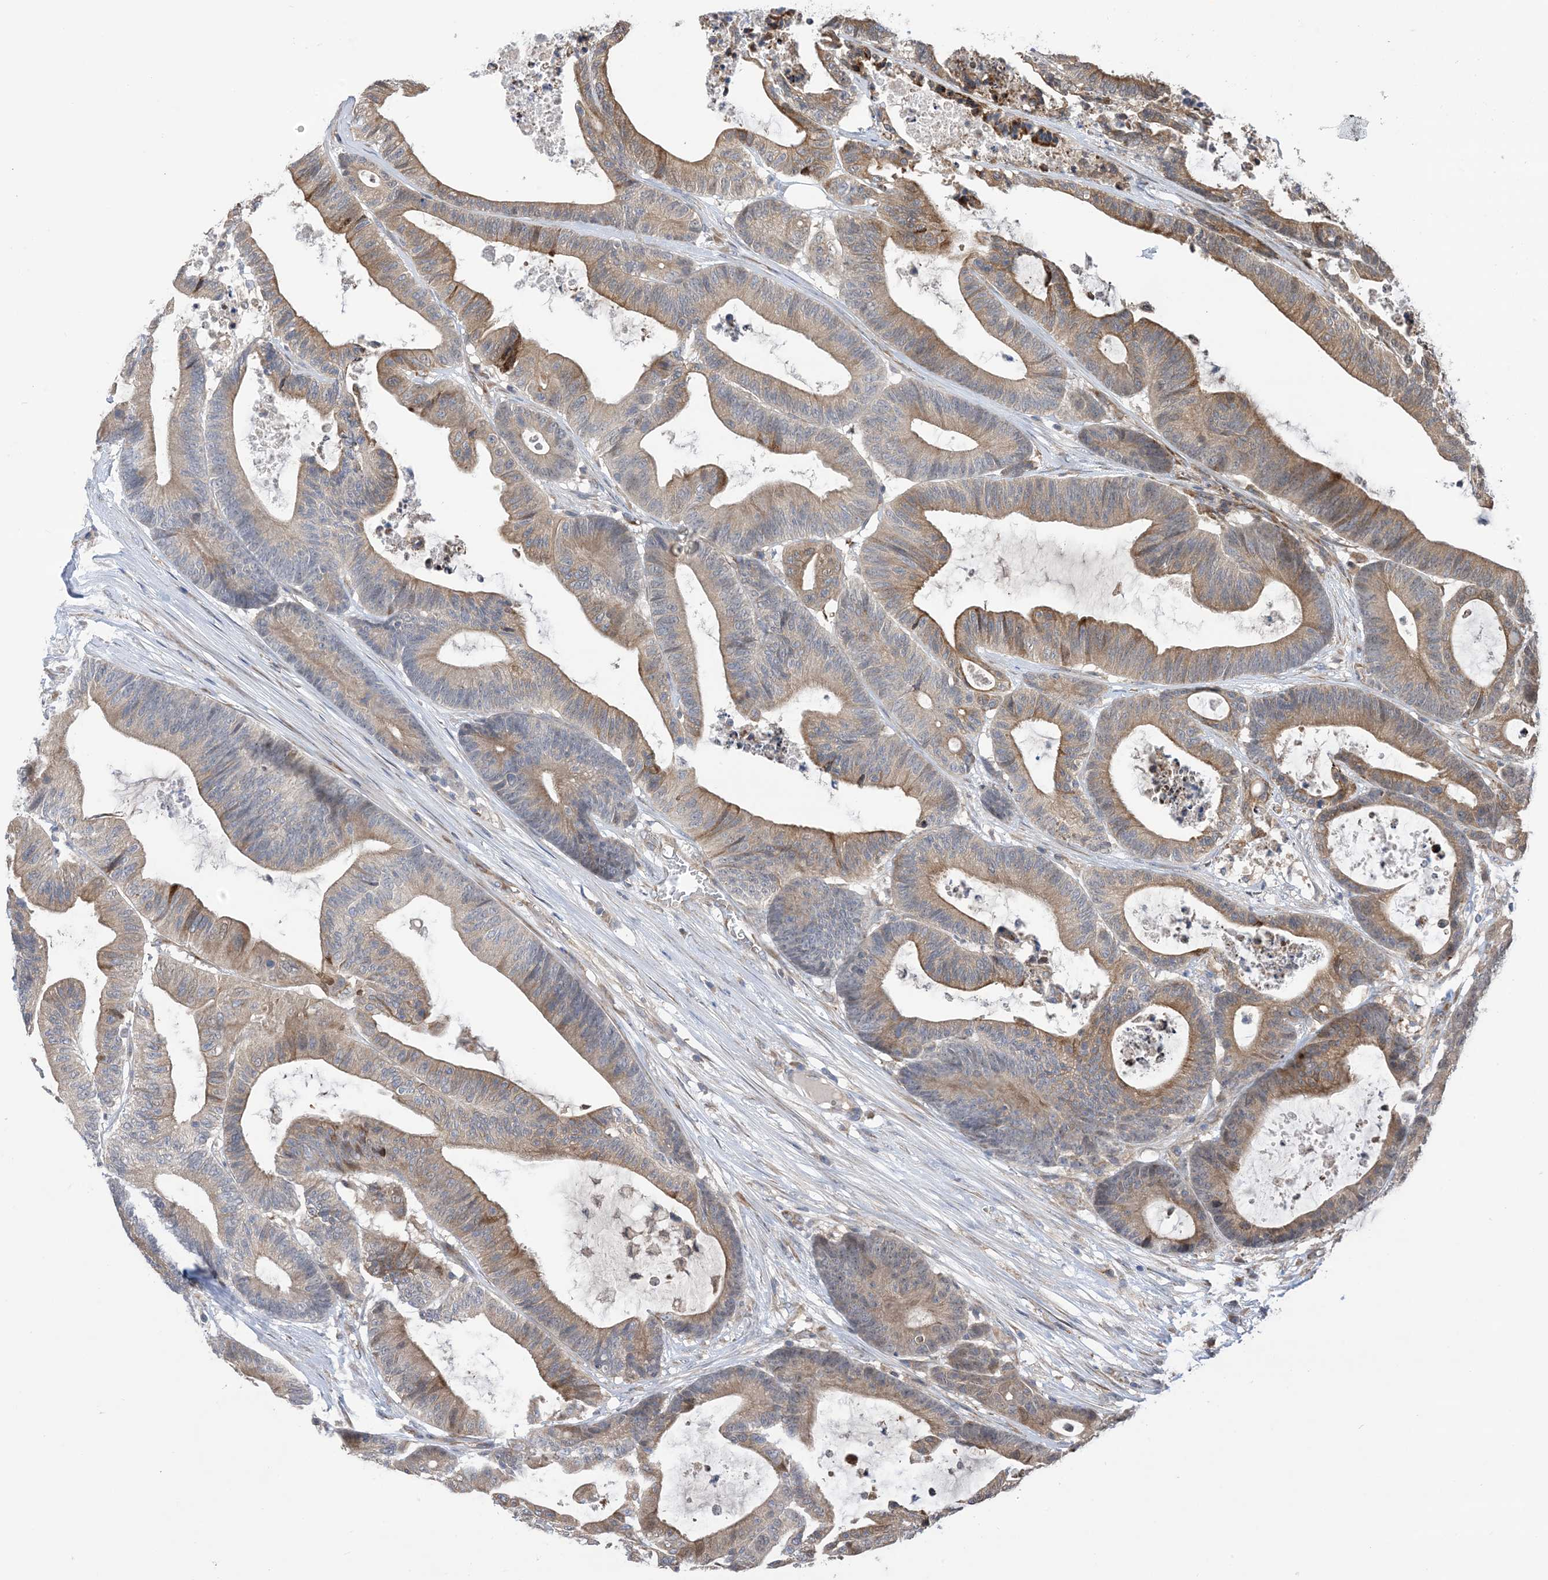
{"staining": {"intensity": "moderate", "quantity": "25%-75%", "location": "cytoplasmic/membranous"}, "tissue": "colorectal cancer", "cell_type": "Tumor cells", "image_type": "cancer", "snomed": [{"axis": "morphology", "description": "Adenocarcinoma, NOS"}, {"axis": "topography", "description": "Colon"}], "caption": "Human adenocarcinoma (colorectal) stained with a protein marker exhibits moderate staining in tumor cells.", "gene": "CLEC16A", "patient": {"sex": "female", "age": 84}}